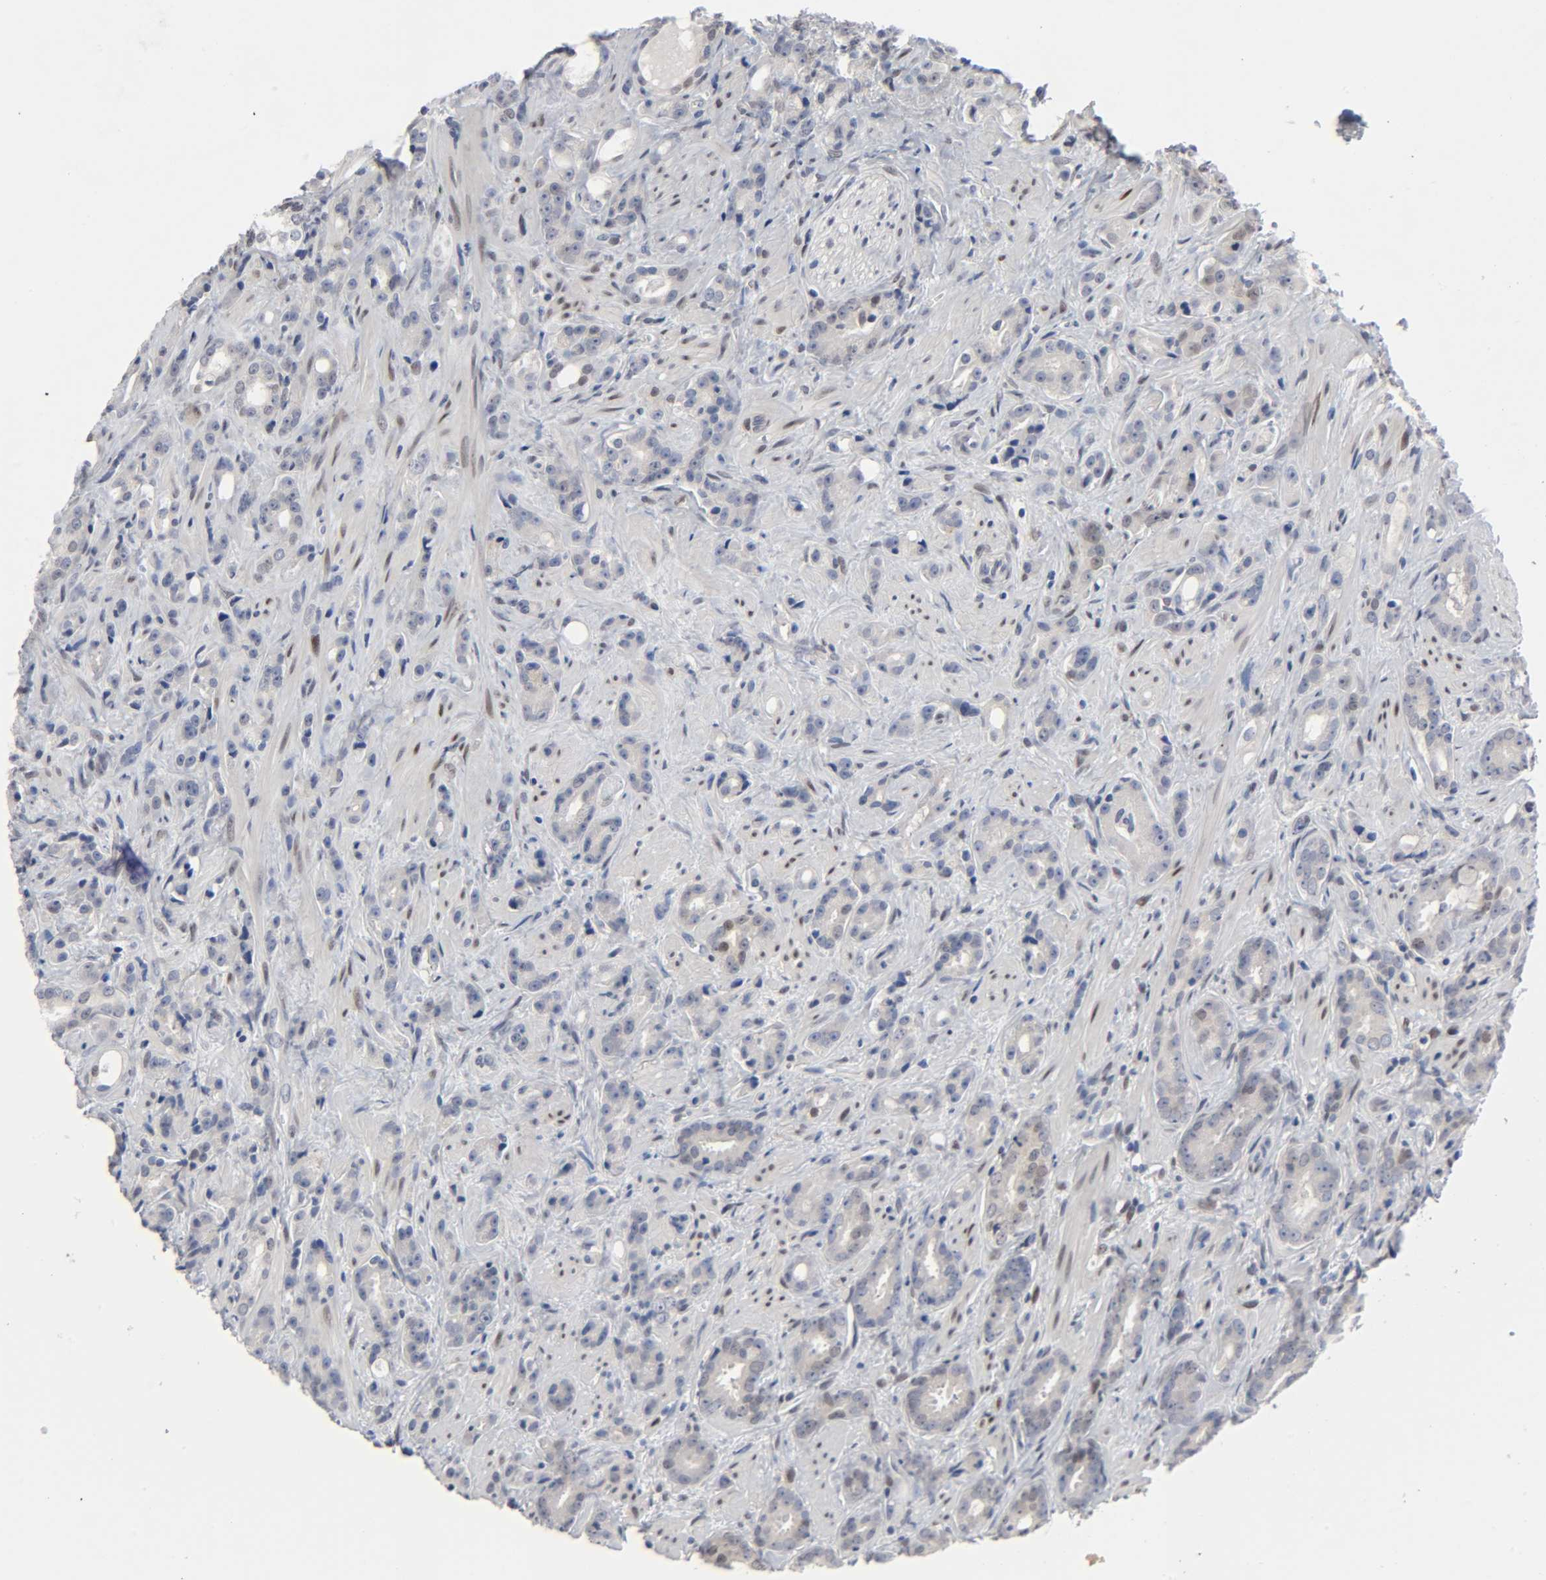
{"staining": {"intensity": "negative", "quantity": "none", "location": "none"}, "tissue": "prostate cancer", "cell_type": "Tumor cells", "image_type": "cancer", "snomed": [{"axis": "morphology", "description": "Adenocarcinoma, Low grade"}, {"axis": "topography", "description": "Prostate"}], "caption": "DAB (3,3'-diaminobenzidine) immunohistochemical staining of human adenocarcinoma (low-grade) (prostate) demonstrates no significant positivity in tumor cells. (DAB (3,3'-diaminobenzidine) immunohistochemistry with hematoxylin counter stain).", "gene": "SALL2", "patient": {"sex": "male", "age": 57}}